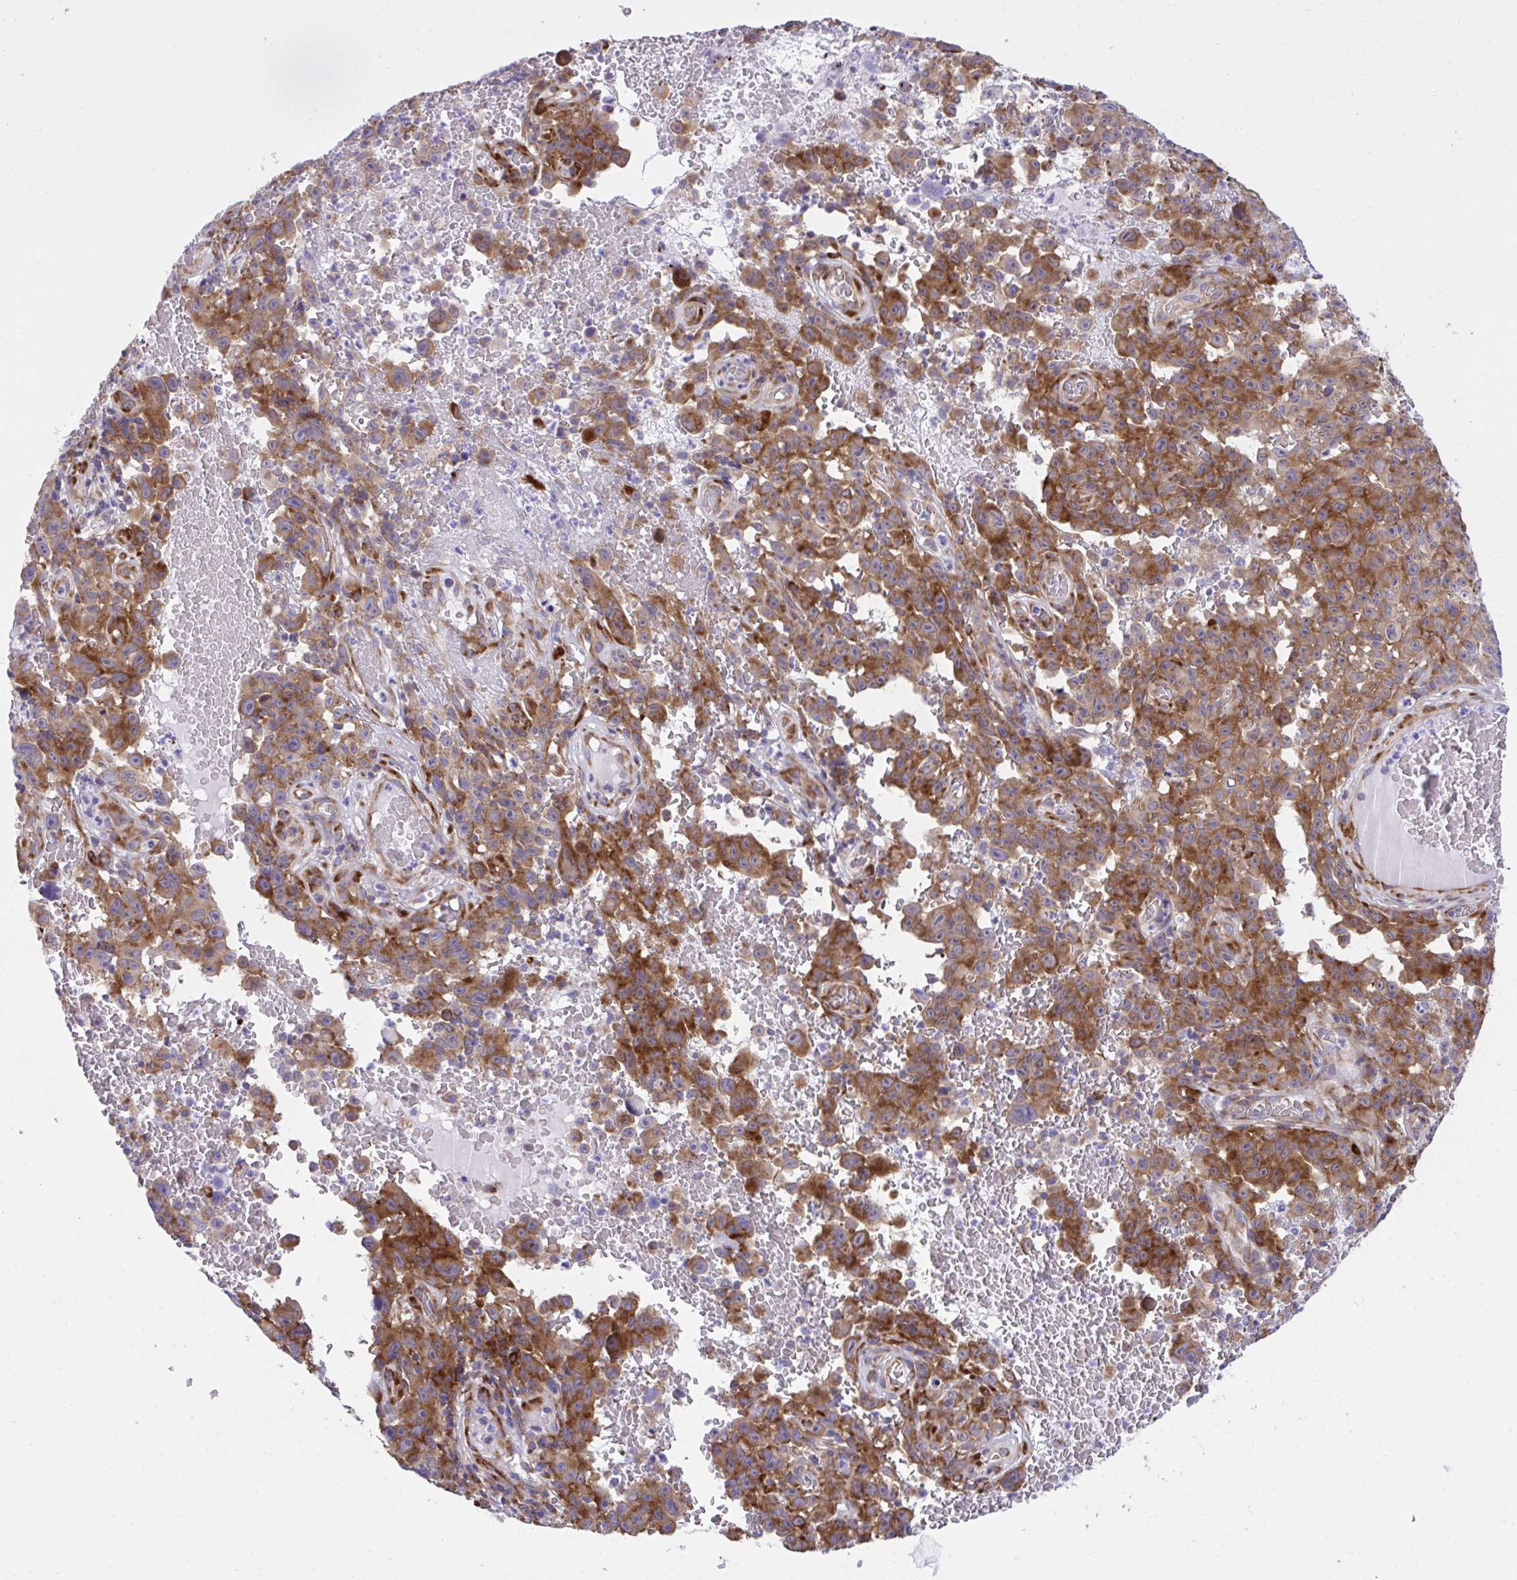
{"staining": {"intensity": "moderate", "quantity": ">75%", "location": "cytoplasmic/membranous"}, "tissue": "melanoma", "cell_type": "Tumor cells", "image_type": "cancer", "snomed": [{"axis": "morphology", "description": "Malignant melanoma, NOS"}, {"axis": "topography", "description": "Skin"}], "caption": "A brown stain shows moderate cytoplasmic/membranous staining of a protein in human melanoma tumor cells.", "gene": "RPS15", "patient": {"sex": "female", "age": 82}}